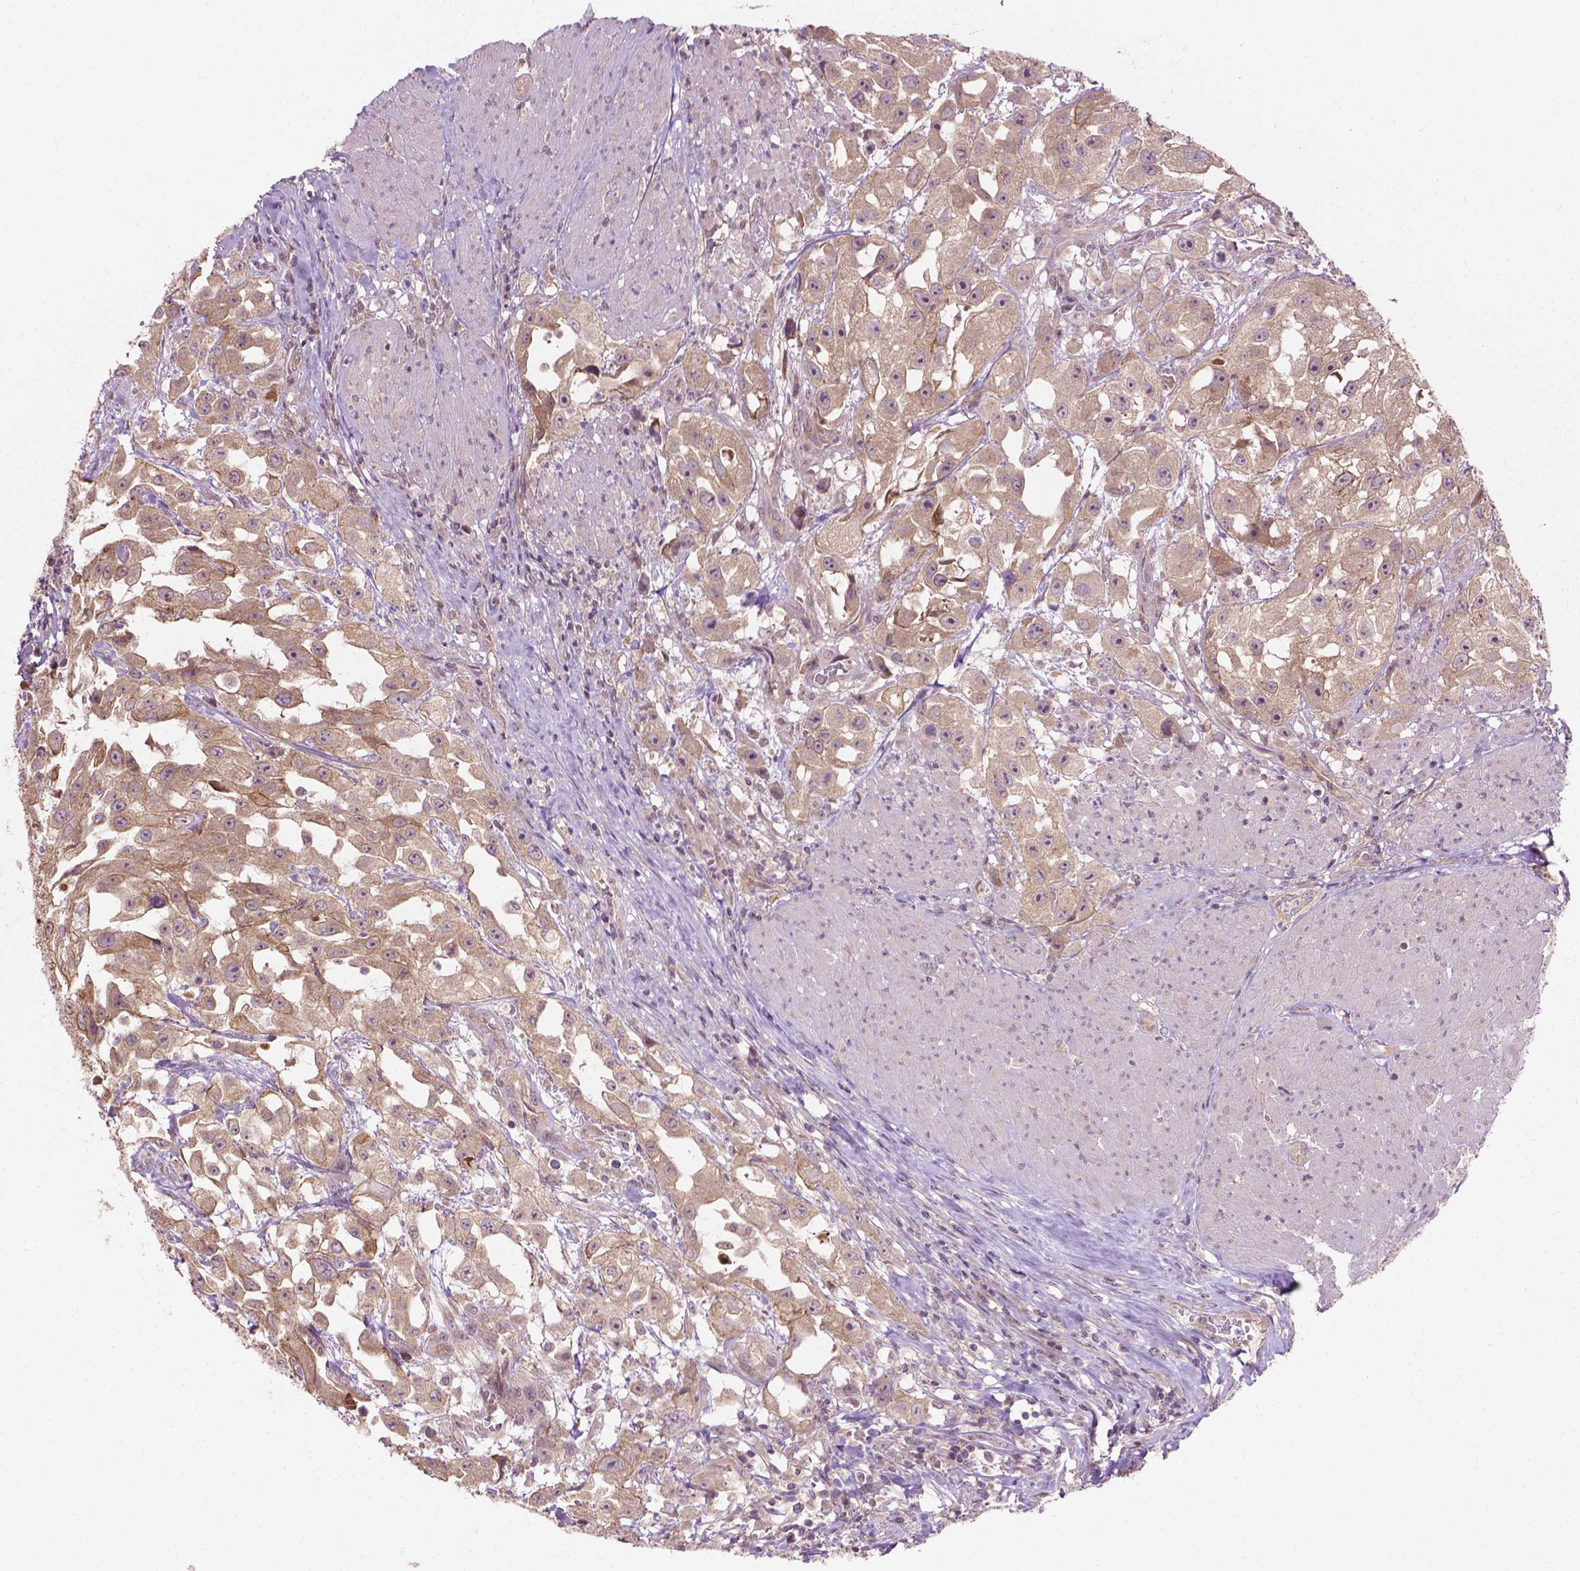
{"staining": {"intensity": "weak", "quantity": ">75%", "location": "cytoplasmic/membranous"}, "tissue": "urothelial cancer", "cell_type": "Tumor cells", "image_type": "cancer", "snomed": [{"axis": "morphology", "description": "Urothelial carcinoma, High grade"}, {"axis": "topography", "description": "Urinary bladder"}], "caption": "High-grade urothelial carcinoma tissue demonstrates weak cytoplasmic/membranous positivity in approximately >75% of tumor cells, visualized by immunohistochemistry. (brown staining indicates protein expression, while blue staining denotes nuclei).", "gene": "MZT1", "patient": {"sex": "male", "age": 79}}